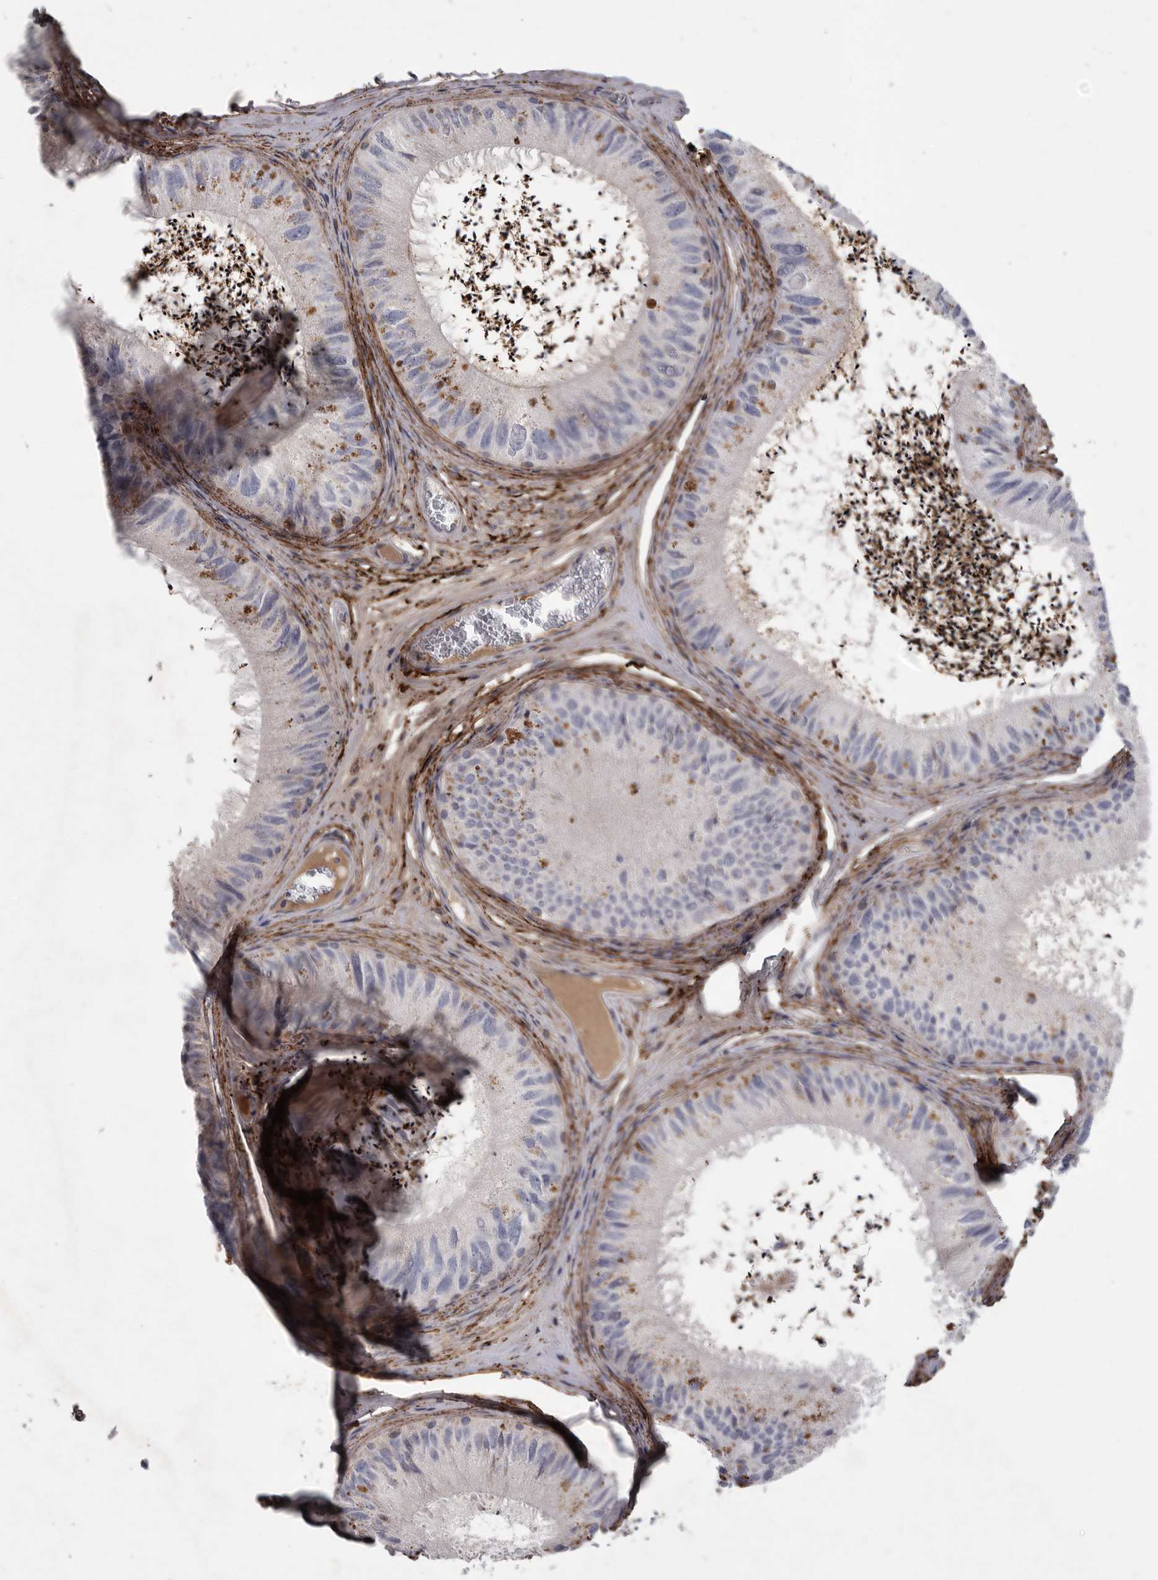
{"staining": {"intensity": "negative", "quantity": "none", "location": "none"}, "tissue": "epididymis", "cell_type": "Glandular cells", "image_type": "normal", "snomed": [{"axis": "morphology", "description": "Normal tissue, NOS"}, {"axis": "topography", "description": "Epididymis"}], "caption": "Epididymis was stained to show a protein in brown. There is no significant expression in glandular cells. (Stains: DAB (3,3'-diaminobenzidine) immunohistochemistry (IHC) with hematoxylin counter stain, Microscopy: brightfield microscopy at high magnification).", "gene": "CRP", "patient": {"sex": "male", "age": 79}}